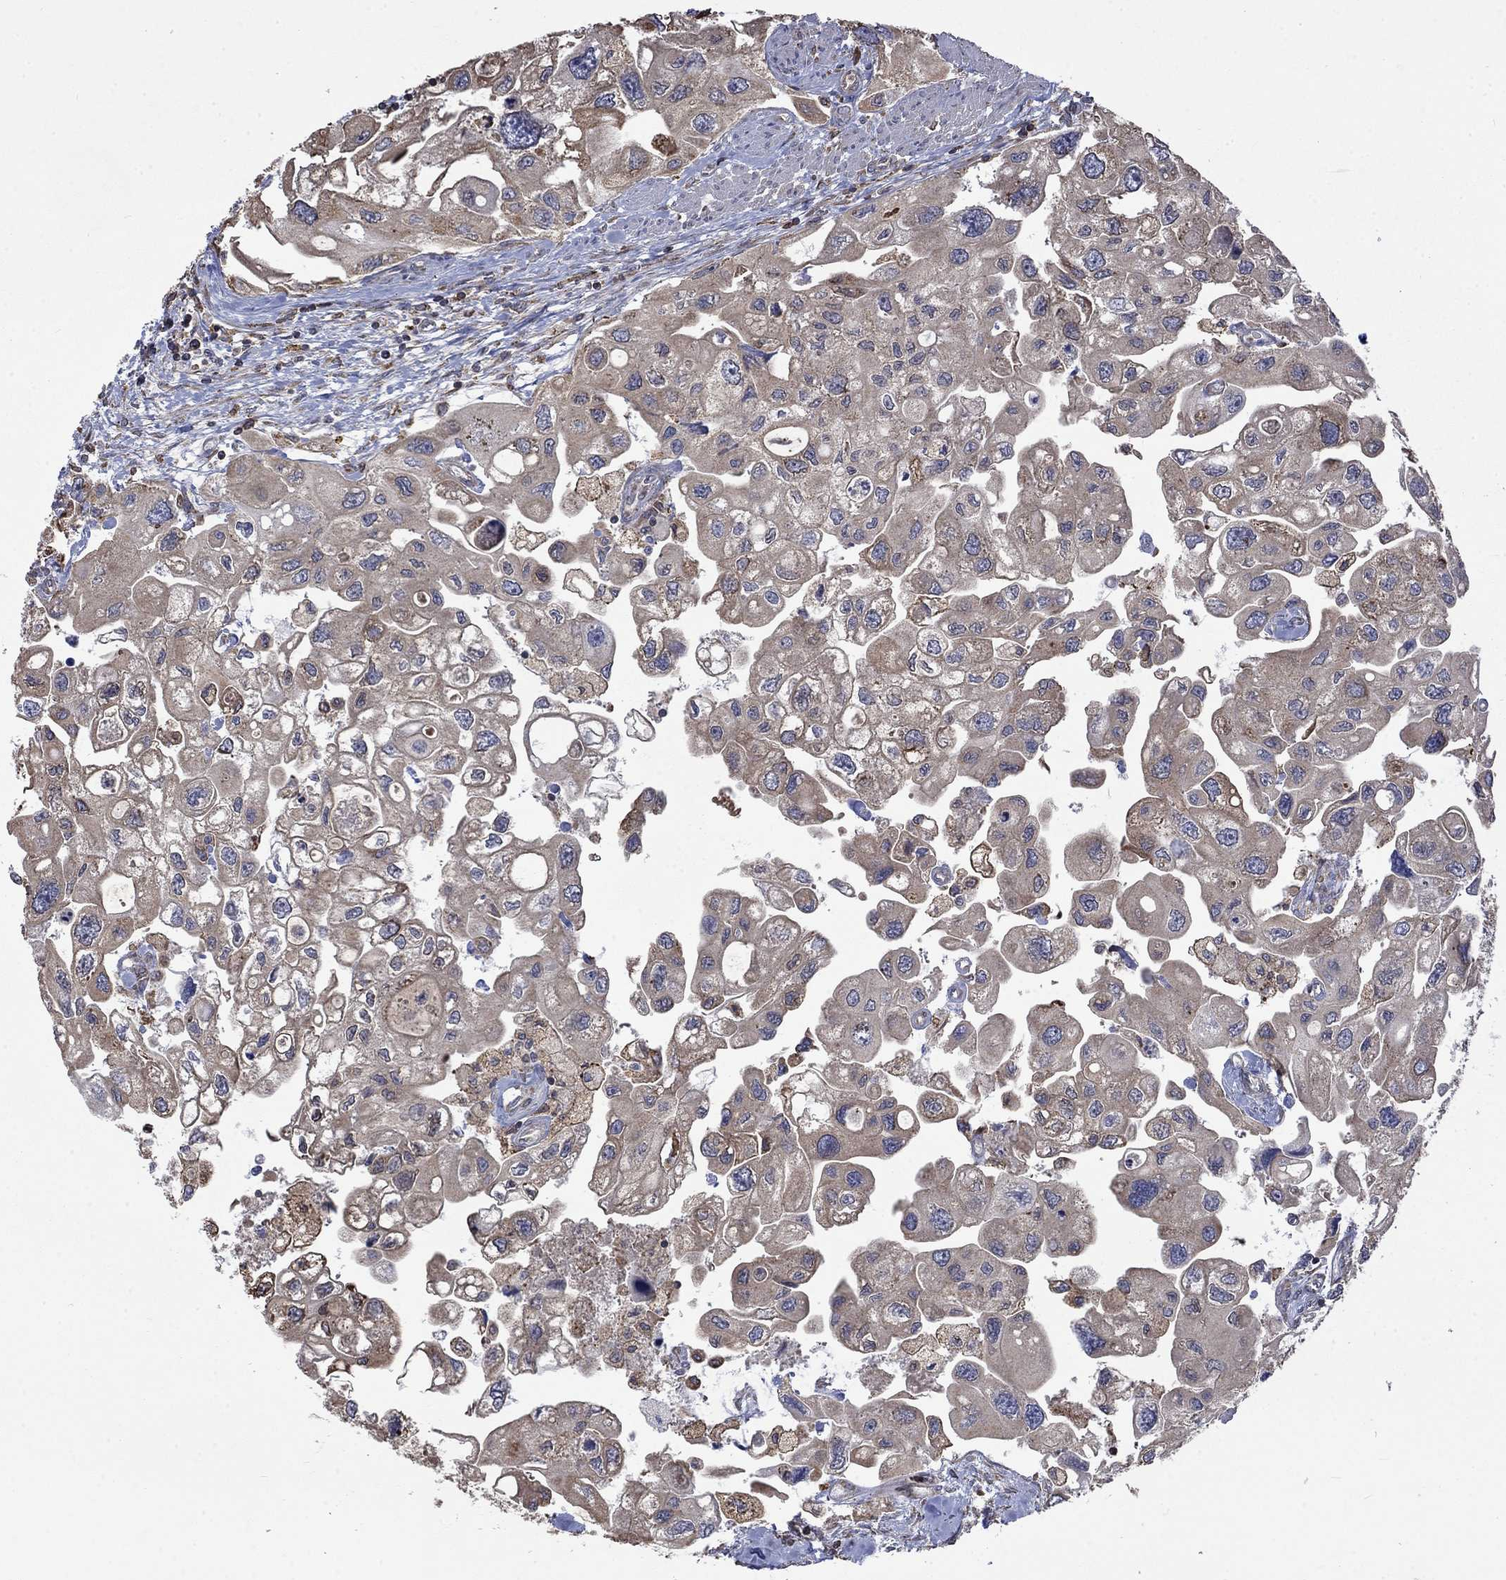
{"staining": {"intensity": "weak", "quantity": ">75%", "location": "cytoplasmic/membranous"}, "tissue": "urothelial cancer", "cell_type": "Tumor cells", "image_type": "cancer", "snomed": [{"axis": "morphology", "description": "Urothelial carcinoma, High grade"}, {"axis": "topography", "description": "Urinary bladder"}], "caption": "IHC histopathology image of urothelial cancer stained for a protein (brown), which shows low levels of weak cytoplasmic/membranous positivity in approximately >75% of tumor cells.", "gene": "ESRRA", "patient": {"sex": "male", "age": 59}}